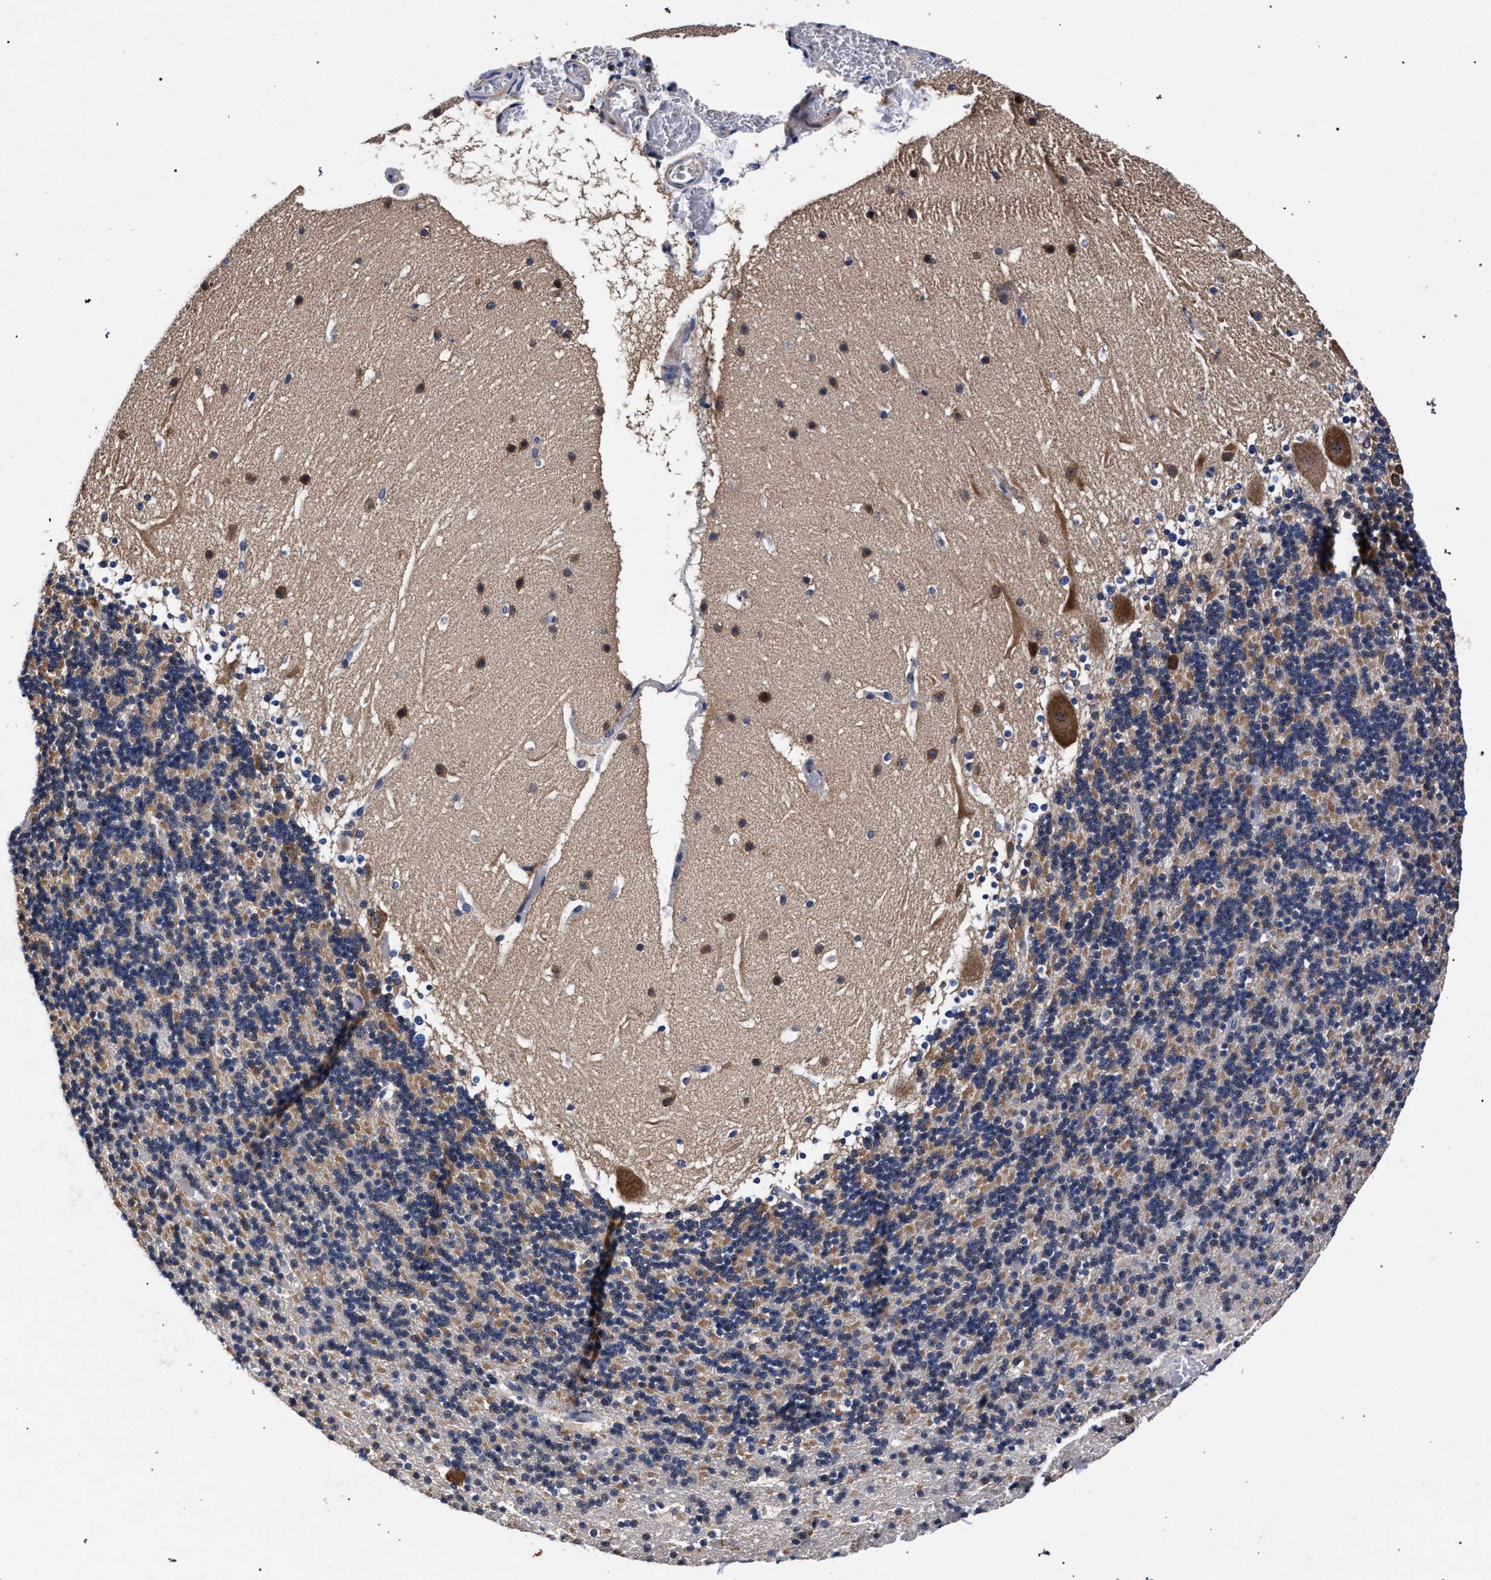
{"staining": {"intensity": "moderate", "quantity": "<25%", "location": "cytoplasmic/membranous"}, "tissue": "cerebellum", "cell_type": "Cells in granular layer", "image_type": "normal", "snomed": [{"axis": "morphology", "description": "Normal tissue, NOS"}, {"axis": "topography", "description": "Cerebellum"}], "caption": "Immunohistochemistry (DAB (3,3'-diaminobenzidine)) staining of unremarkable cerebellum demonstrates moderate cytoplasmic/membranous protein expression in approximately <25% of cells in granular layer. (Stains: DAB in brown, nuclei in blue, Microscopy: brightfield microscopy at high magnification).", "gene": "CFAP95", "patient": {"sex": "male", "age": 45}}